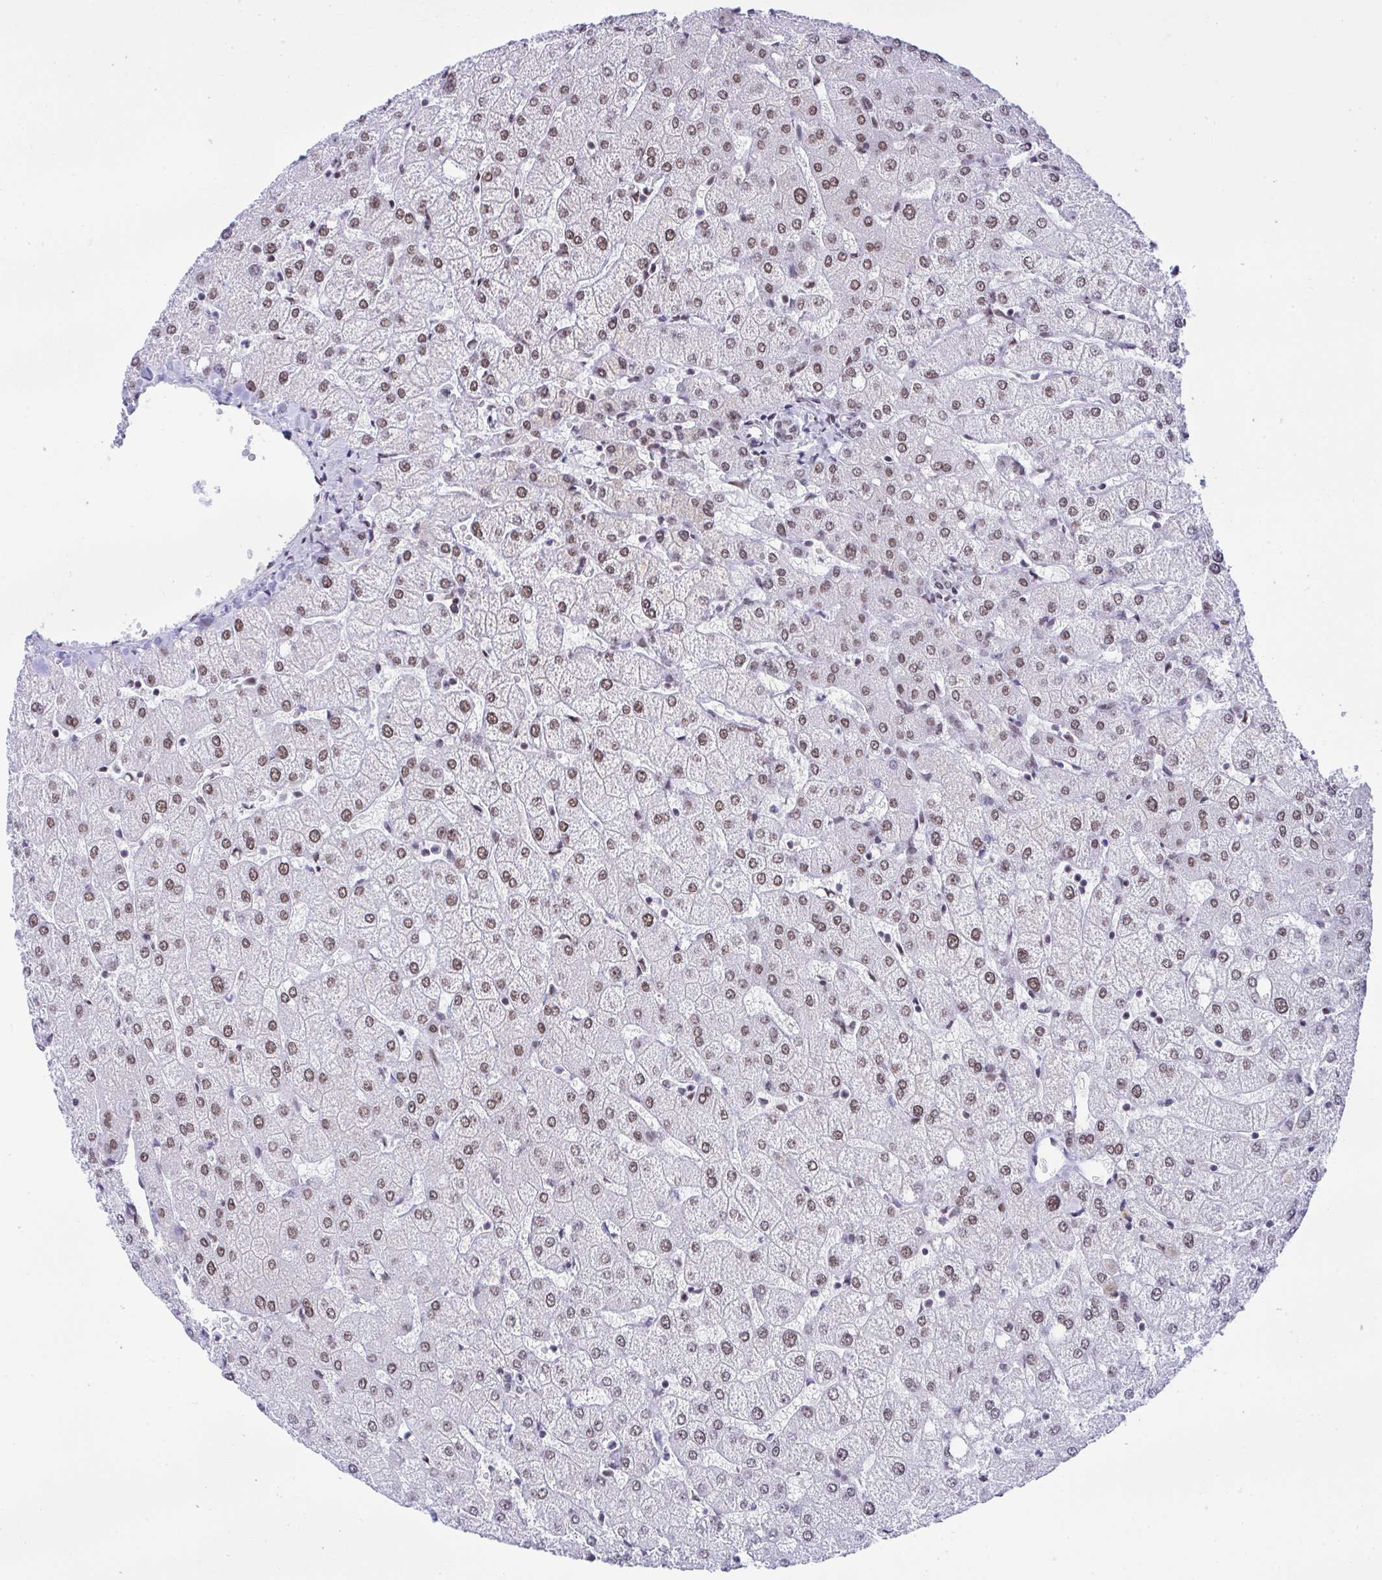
{"staining": {"intensity": "negative", "quantity": "none", "location": "none"}, "tissue": "liver", "cell_type": "Cholangiocytes", "image_type": "normal", "snomed": [{"axis": "morphology", "description": "Normal tissue, NOS"}, {"axis": "topography", "description": "Liver"}], "caption": "DAB immunohistochemical staining of benign human liver reveals no significant positivity in cholangiocytes.", "gene": "DDX52", "patient": {"sex": "female", "age": 54}}